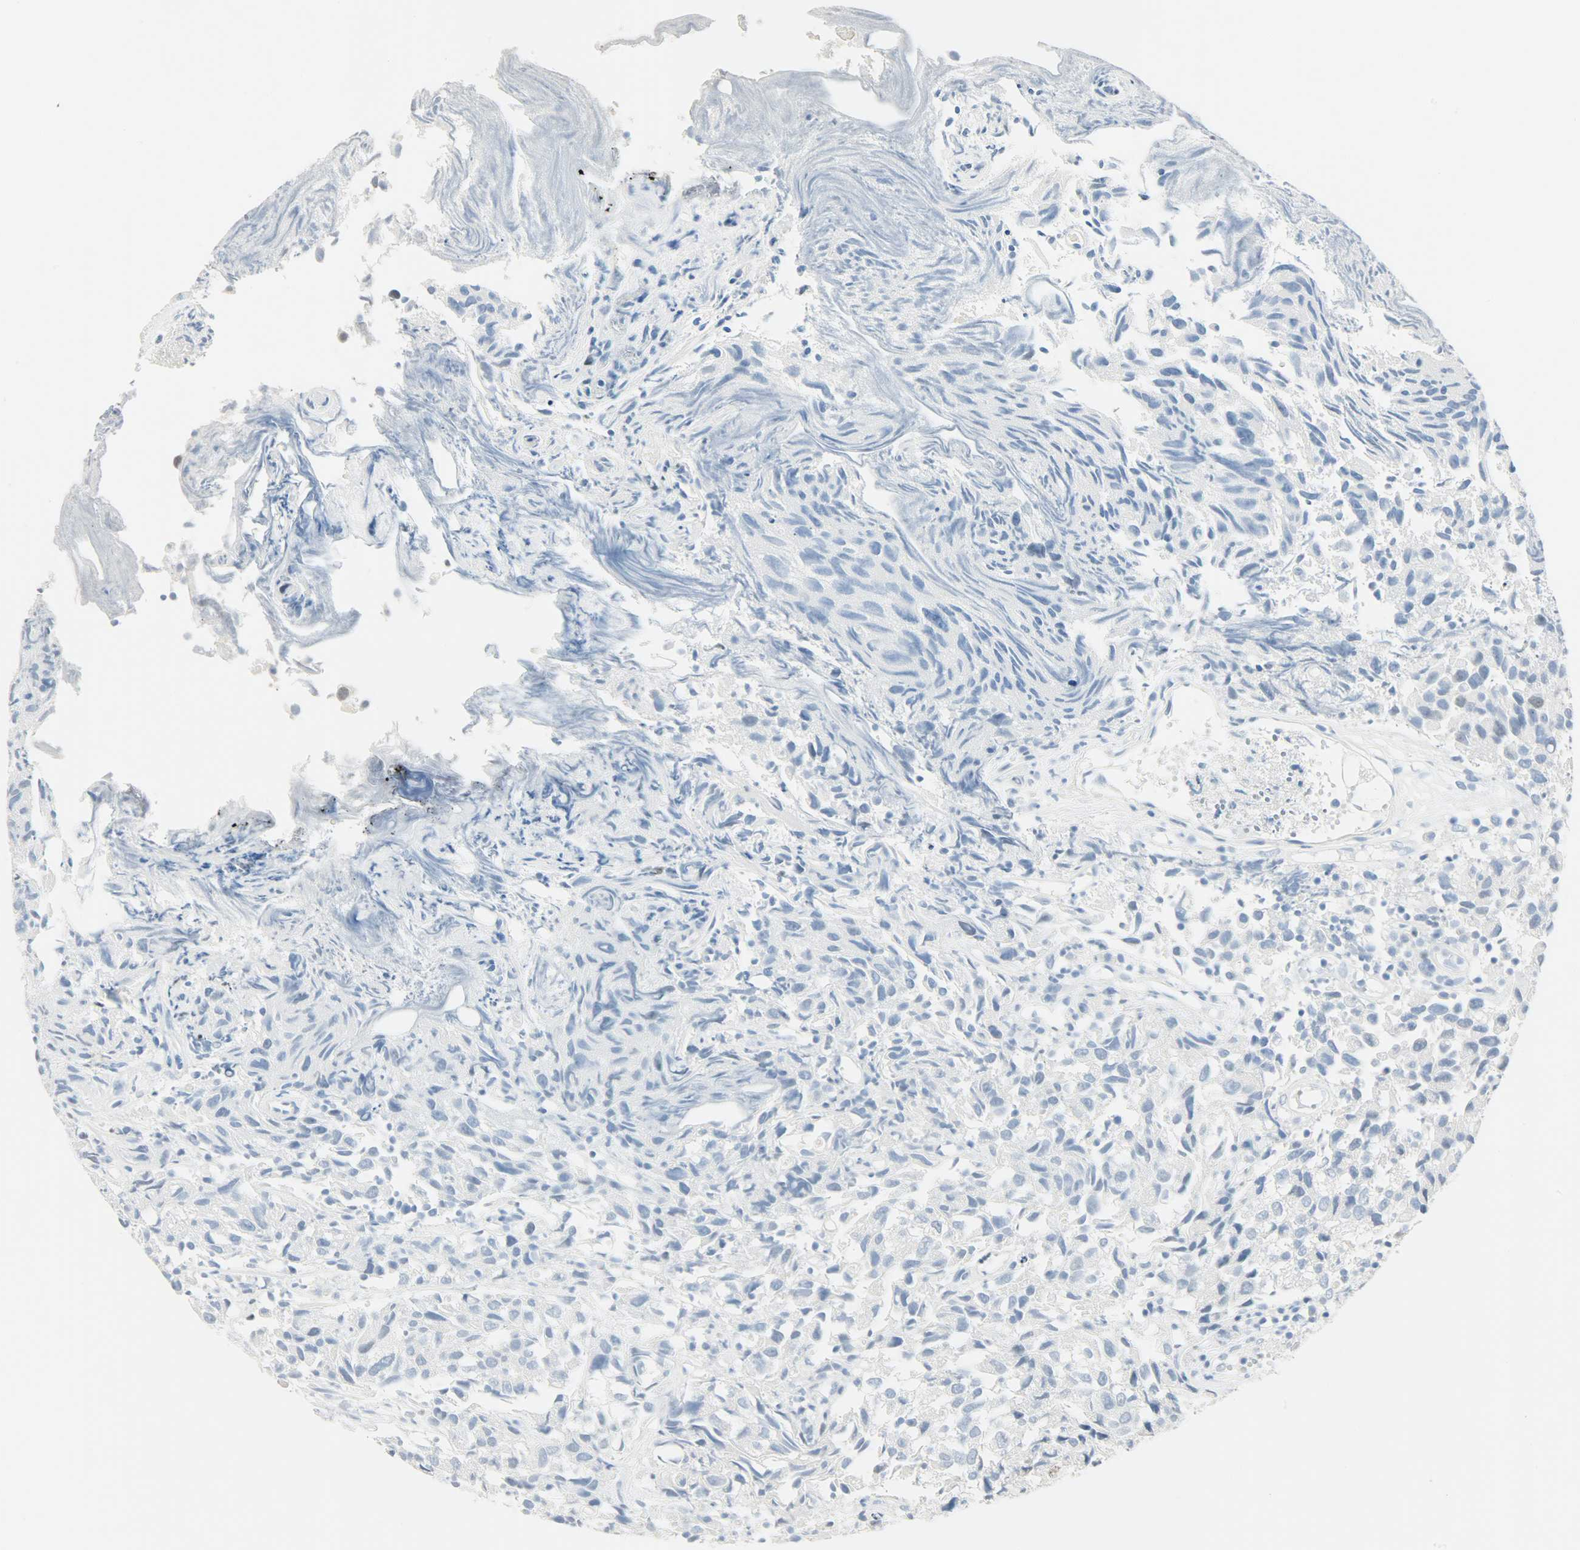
{"staining": {"intensity": "negative", "quantity": "none", "location": "none"}, "tissue": "urothelial cancer", "cell_type": "Tumor cells", "image_type": "cancer", "snomed": [{"axis": "morphology", "description": "Urothelial carcinoma, High grade"}, {"axis": "topography", "description": "Urinary bladder"}], "caption": "An image of high-grade urothelial carcinoma stained for a protein displays no brown staining in tumor cells.", "gene": "HELLS", "patient": {"sex": "female", "age": 75}}